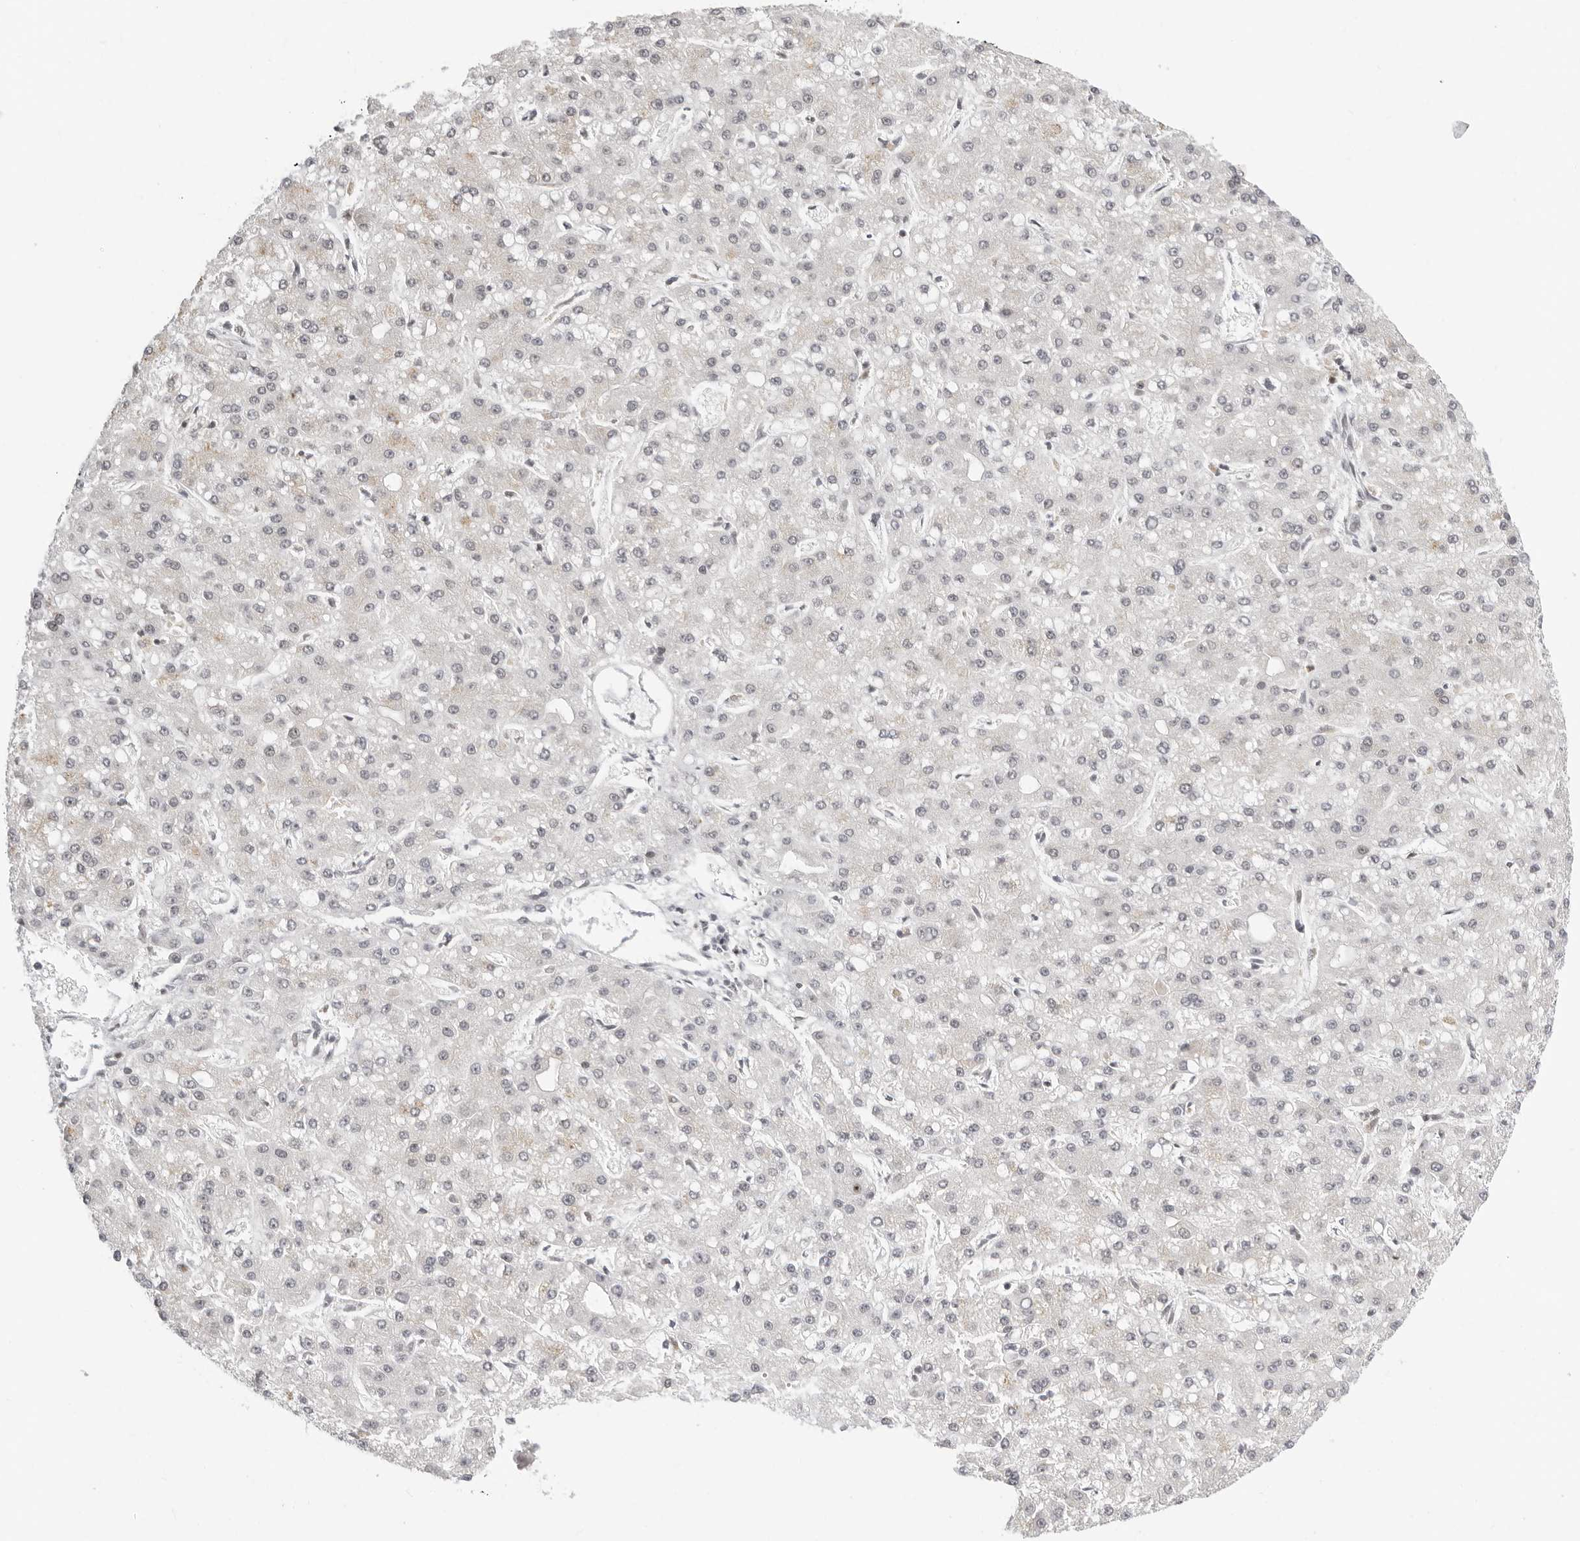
{"staining": {"intensity": "negative", "quantity": "none", "location": "none"}, "tissue": "liver cancer", "cell_type": "Tumor cells", "image_type": "cancer", "snomed": [{"axis": "morphology", "description": "Carcinoma, Hepatocellular, NOS"}, {"axis": "topography", "description": "Liver"}], "caption": "High power microscopy image of an immunohistochemistry histopathology image of hepatocellular carcinoma (liver), revealing no significant positivity in tumor cells.", "gene": "MSH6", "patient": {"sex": "male", "age": 67}}